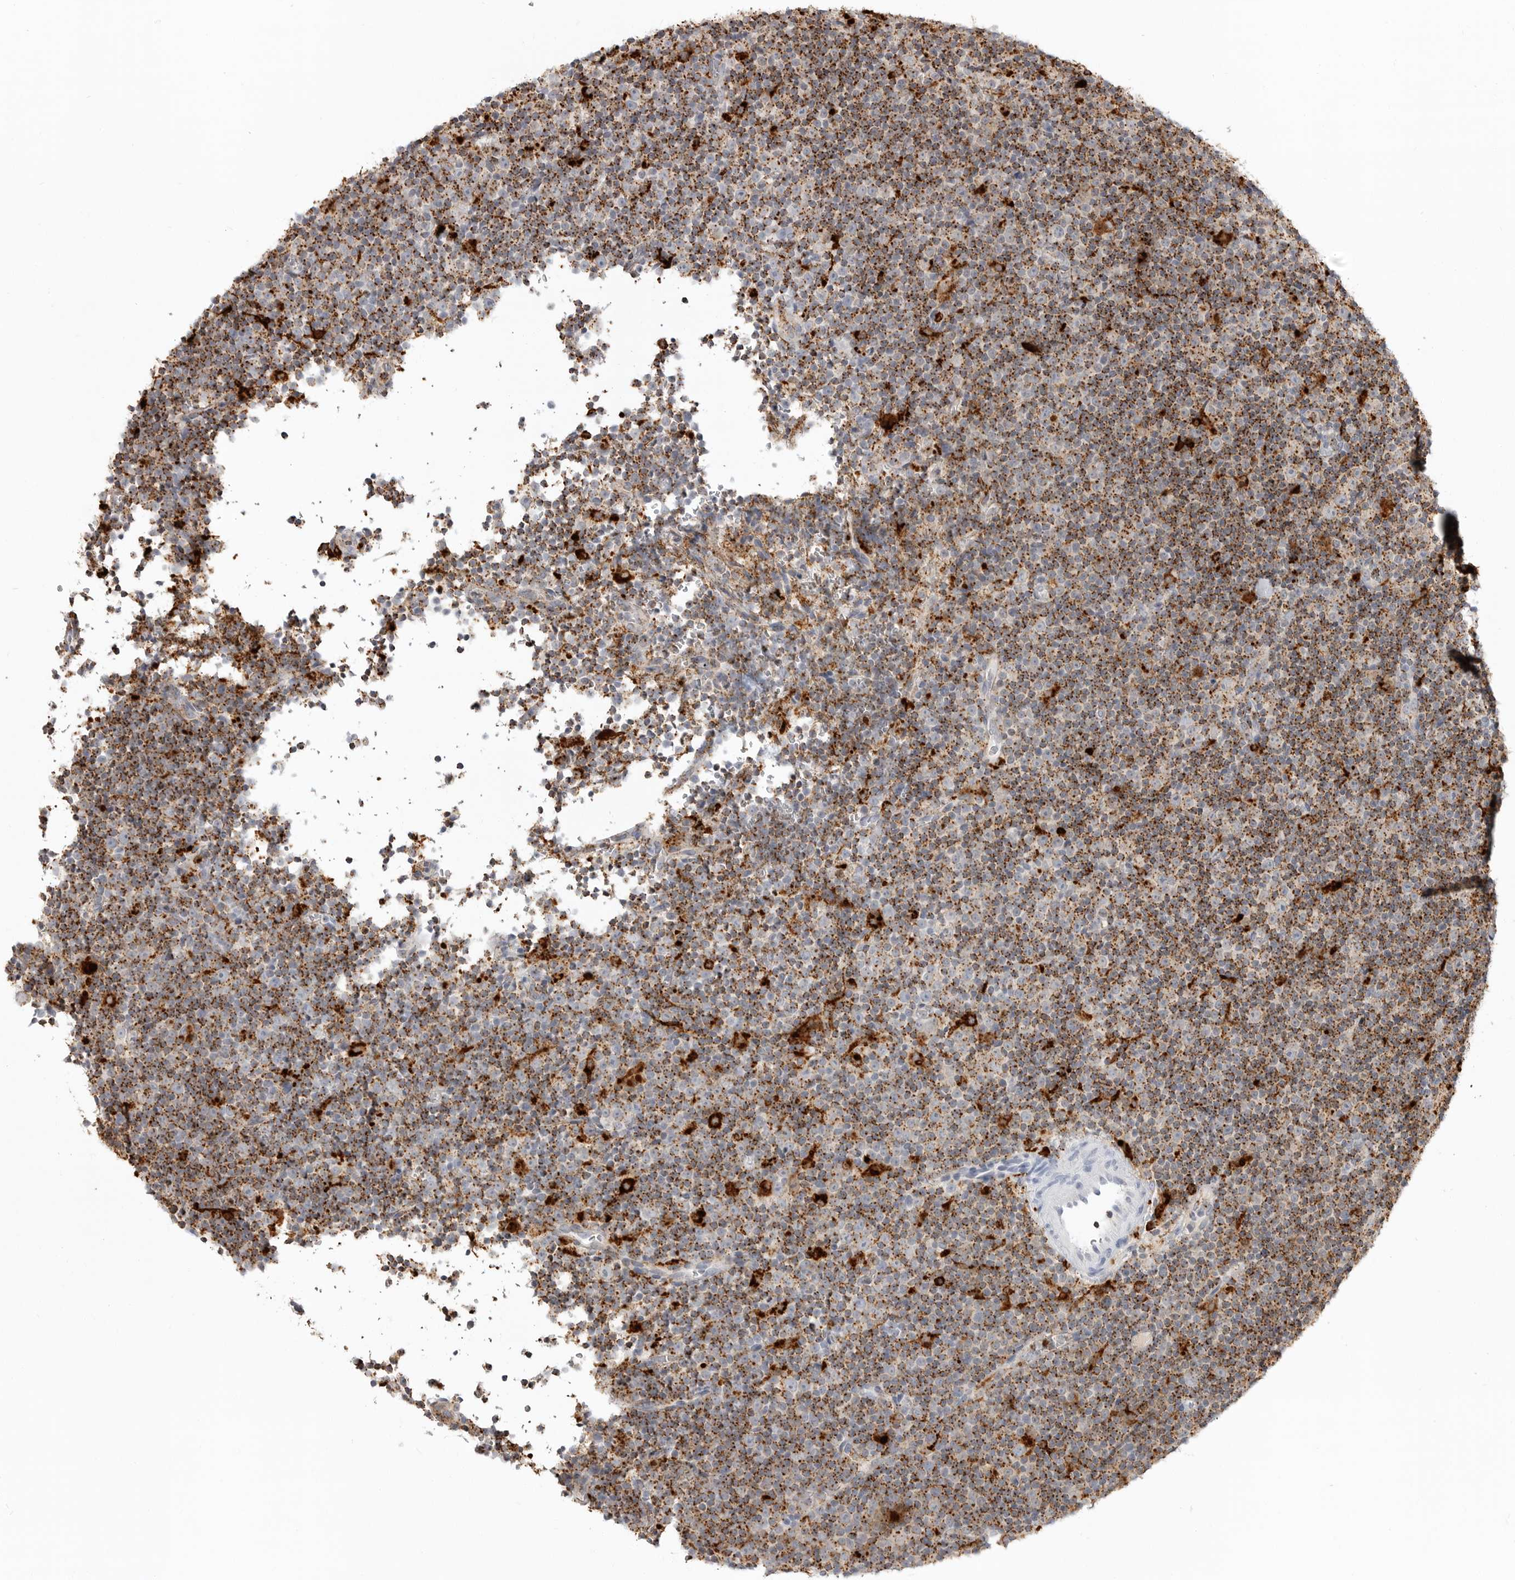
{"staining": {"intensity": "strong", "quantity": "25%-75%", "location": "cytoplasmic/membranous"}, "tissue": "lymphoma", "cell_type": "Tumor cells", "image_type": "cancer", "snomed": [{"axis": "morphology", "description": "Malignant lymphoma, non-Hodgkin's type, Low grade"}, {"axis": "topography", "description": "Lymph node"}], "caption": "A high-resolution micrograph shows IHC staining of malignant lymphoma, non-Hodgkin's type (low-grade), which shows strong cytoplasmic/membranous expression in approximately 25%-75% of tumor cells. (Stains: DAB (3,3'-diaminobenzidine) in brown, nuclei in blue, Microscopy: brightfield microscopy at high magnification).", "gene": "IFI30", "patient": {"sex": "female", "age": 67}}